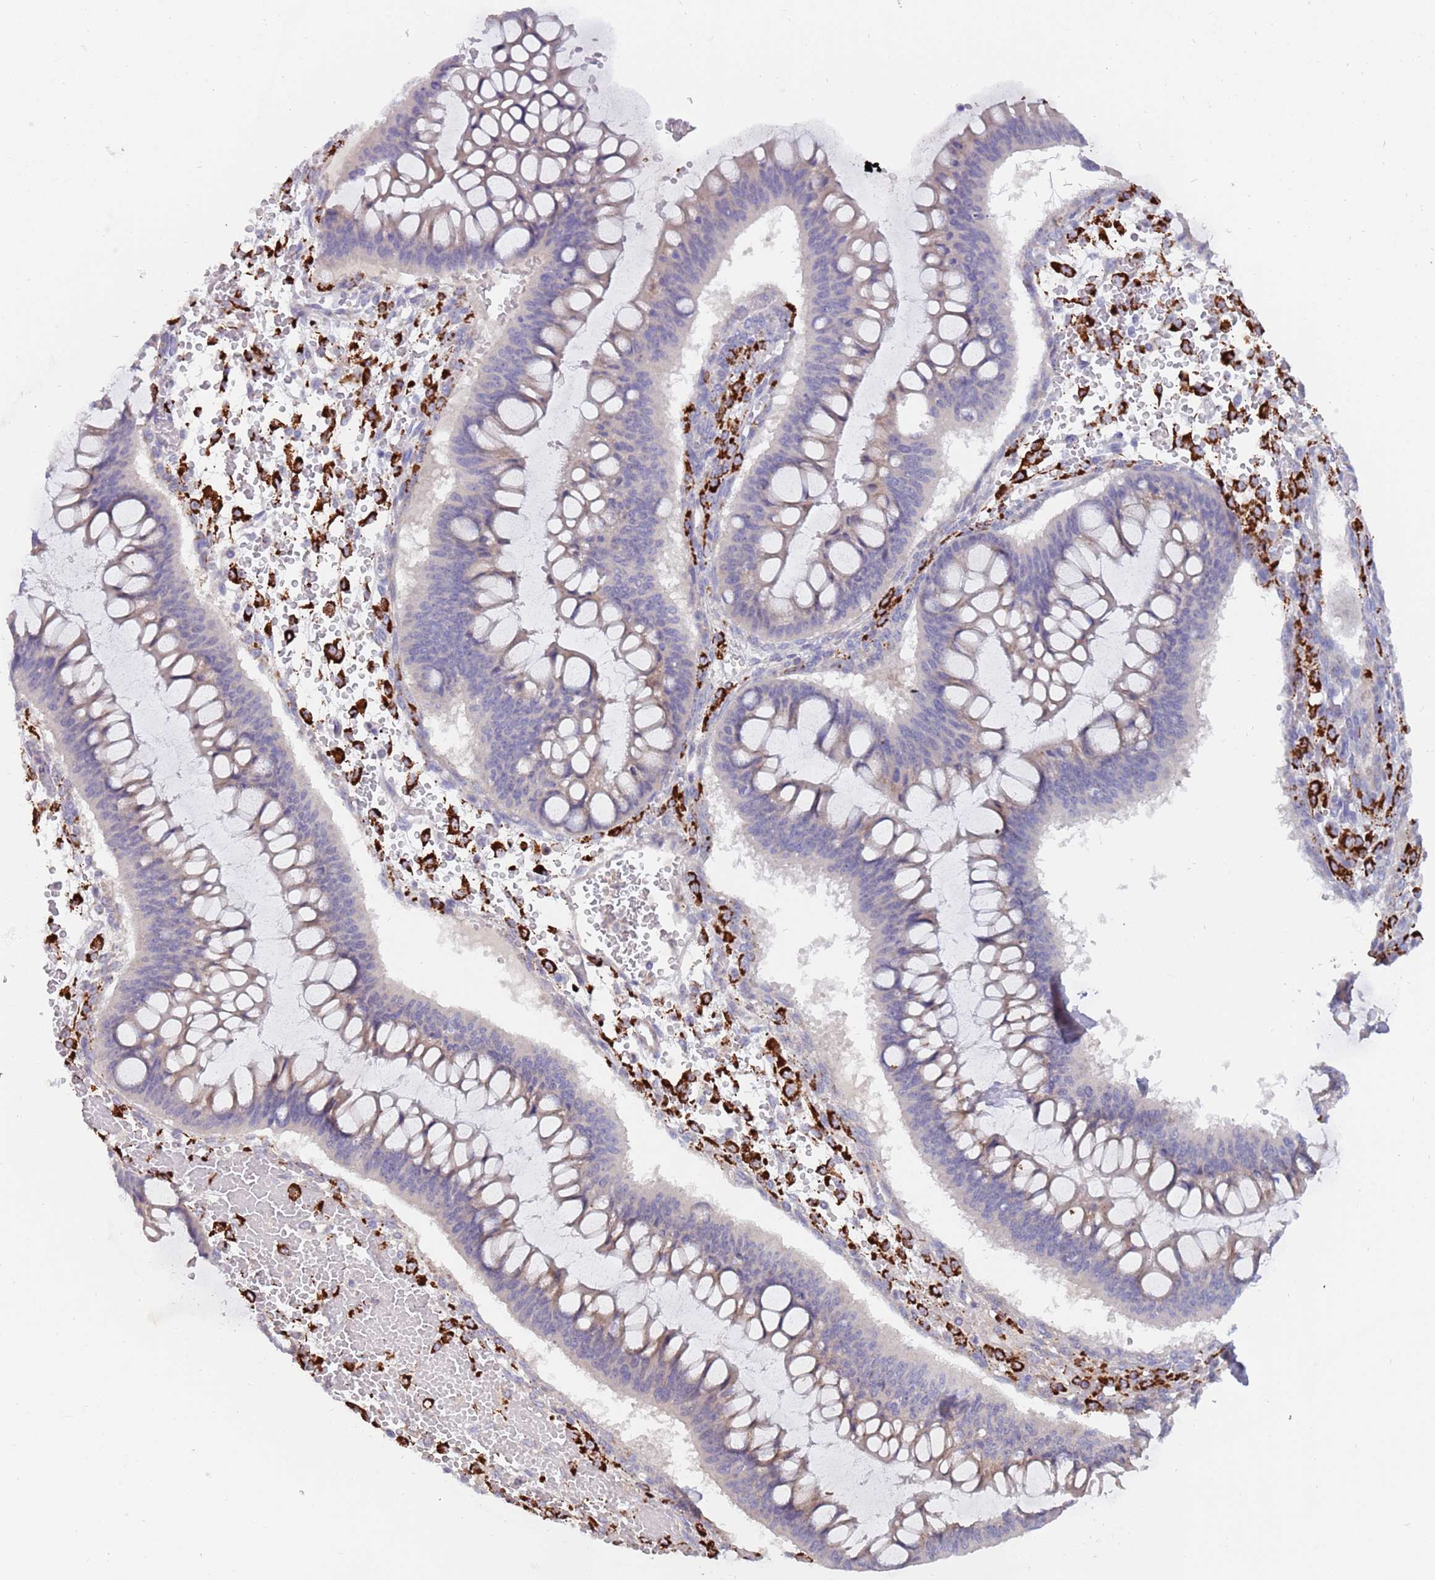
{"staining": {"intensity": "negative", "quantity": "none", "location": "none"}, "tissue": "ovarian cancer", "cell_type": "Tumor cells", "image_type": "cancer", "snomed": [{"axis": "morphology", "description": "Cystadenocarcinoma, mucinous, NOS"}, {"axis": "topography", "description": "Ovary"}], "caption": "Immunohistochemical staining of human ovarian mucinous cystadenocarcinoma reveals no significant staining in tumor cells.", "gene": "ZNF746", "patient": {"sex": "female", "age": 73}}